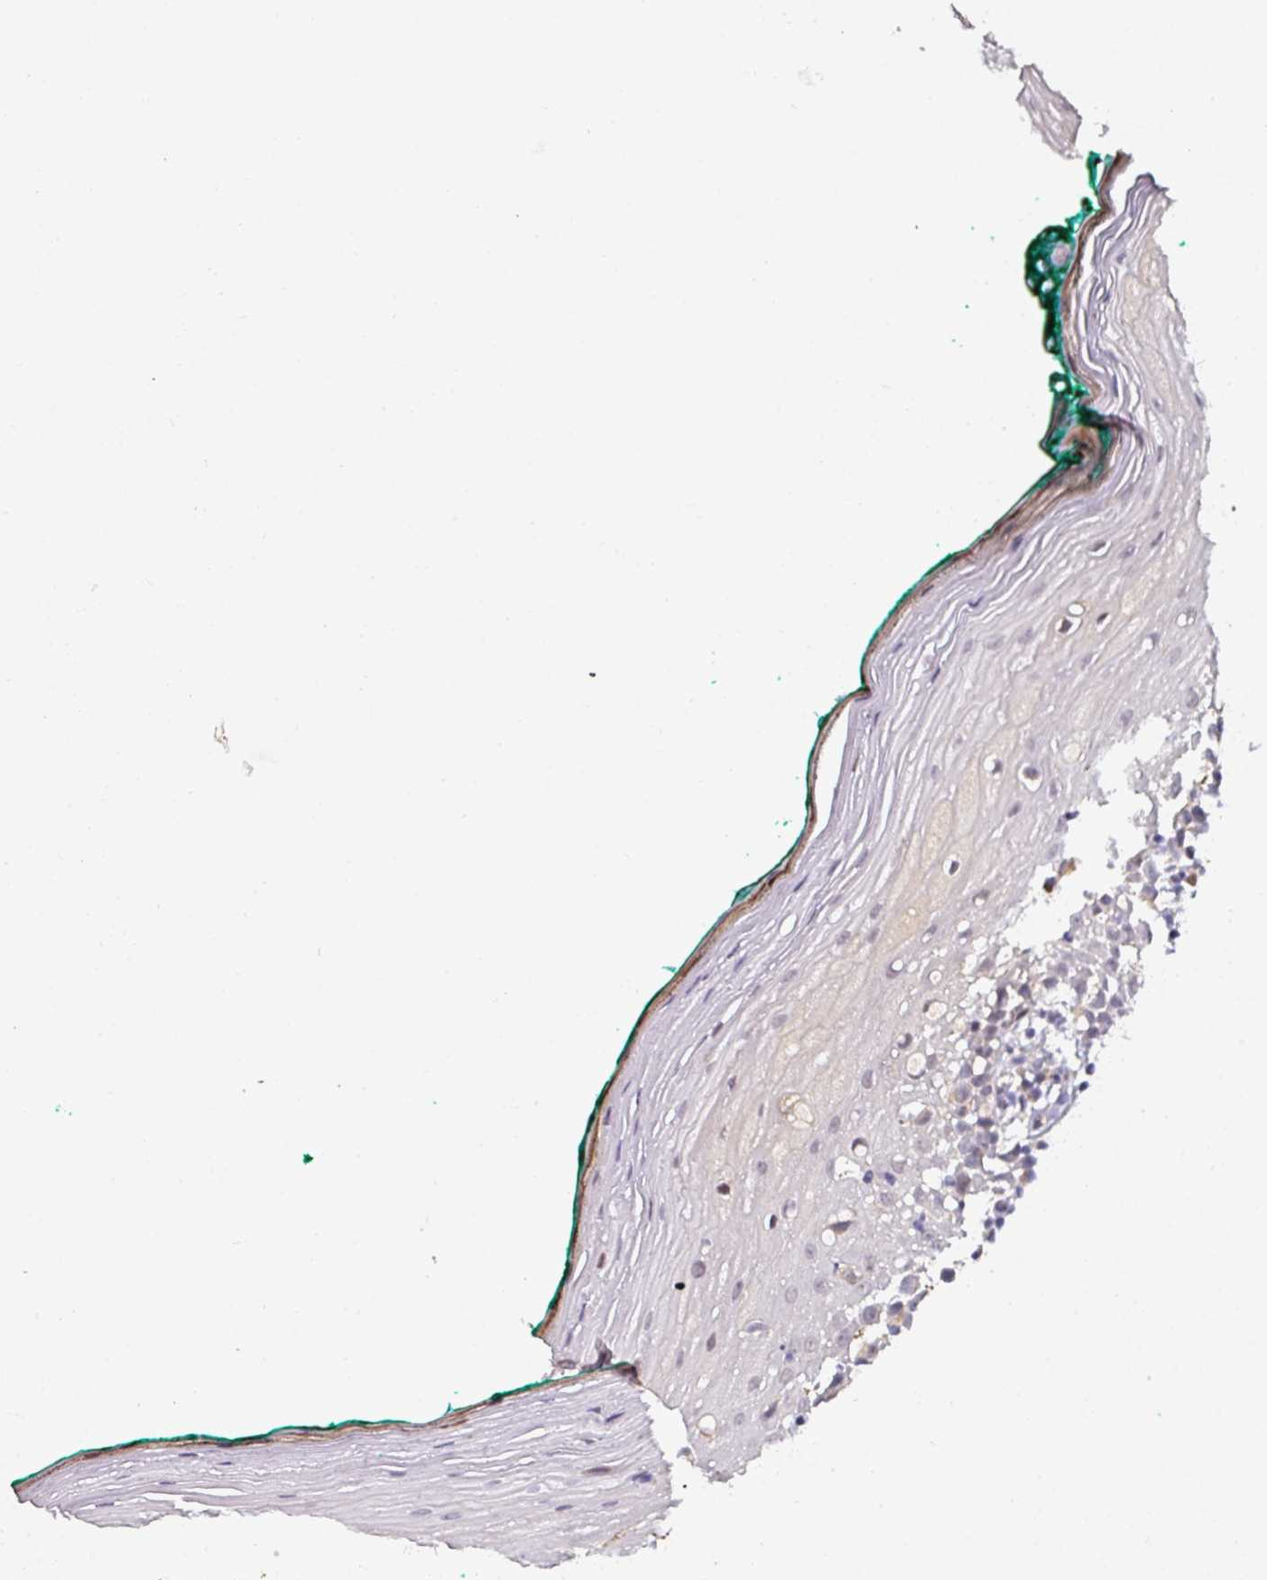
{"staining": {"intensity": "negative", "quantity": "none", "location": "none"}, "tissue": "oral mucosa", "cell_type": "Squamous epithelial cells", "image_type": "normal", "snomed": [{"axis": "morphology", "description": "Normal tissue, NOS"}, {"axis": "topography", "description": "Oral tissue"}], "caption": "The histopathology image reveals no significant staining in squamous epithelial cells of oral mucosa. The staining was performed using DAB to visualize the protein expression in brown, while the nuclei were stained in blue with hematoxylin (Magnification: 20x).", "gene": "NAPSA", "patient": {"sex": "female", "age": 83}}